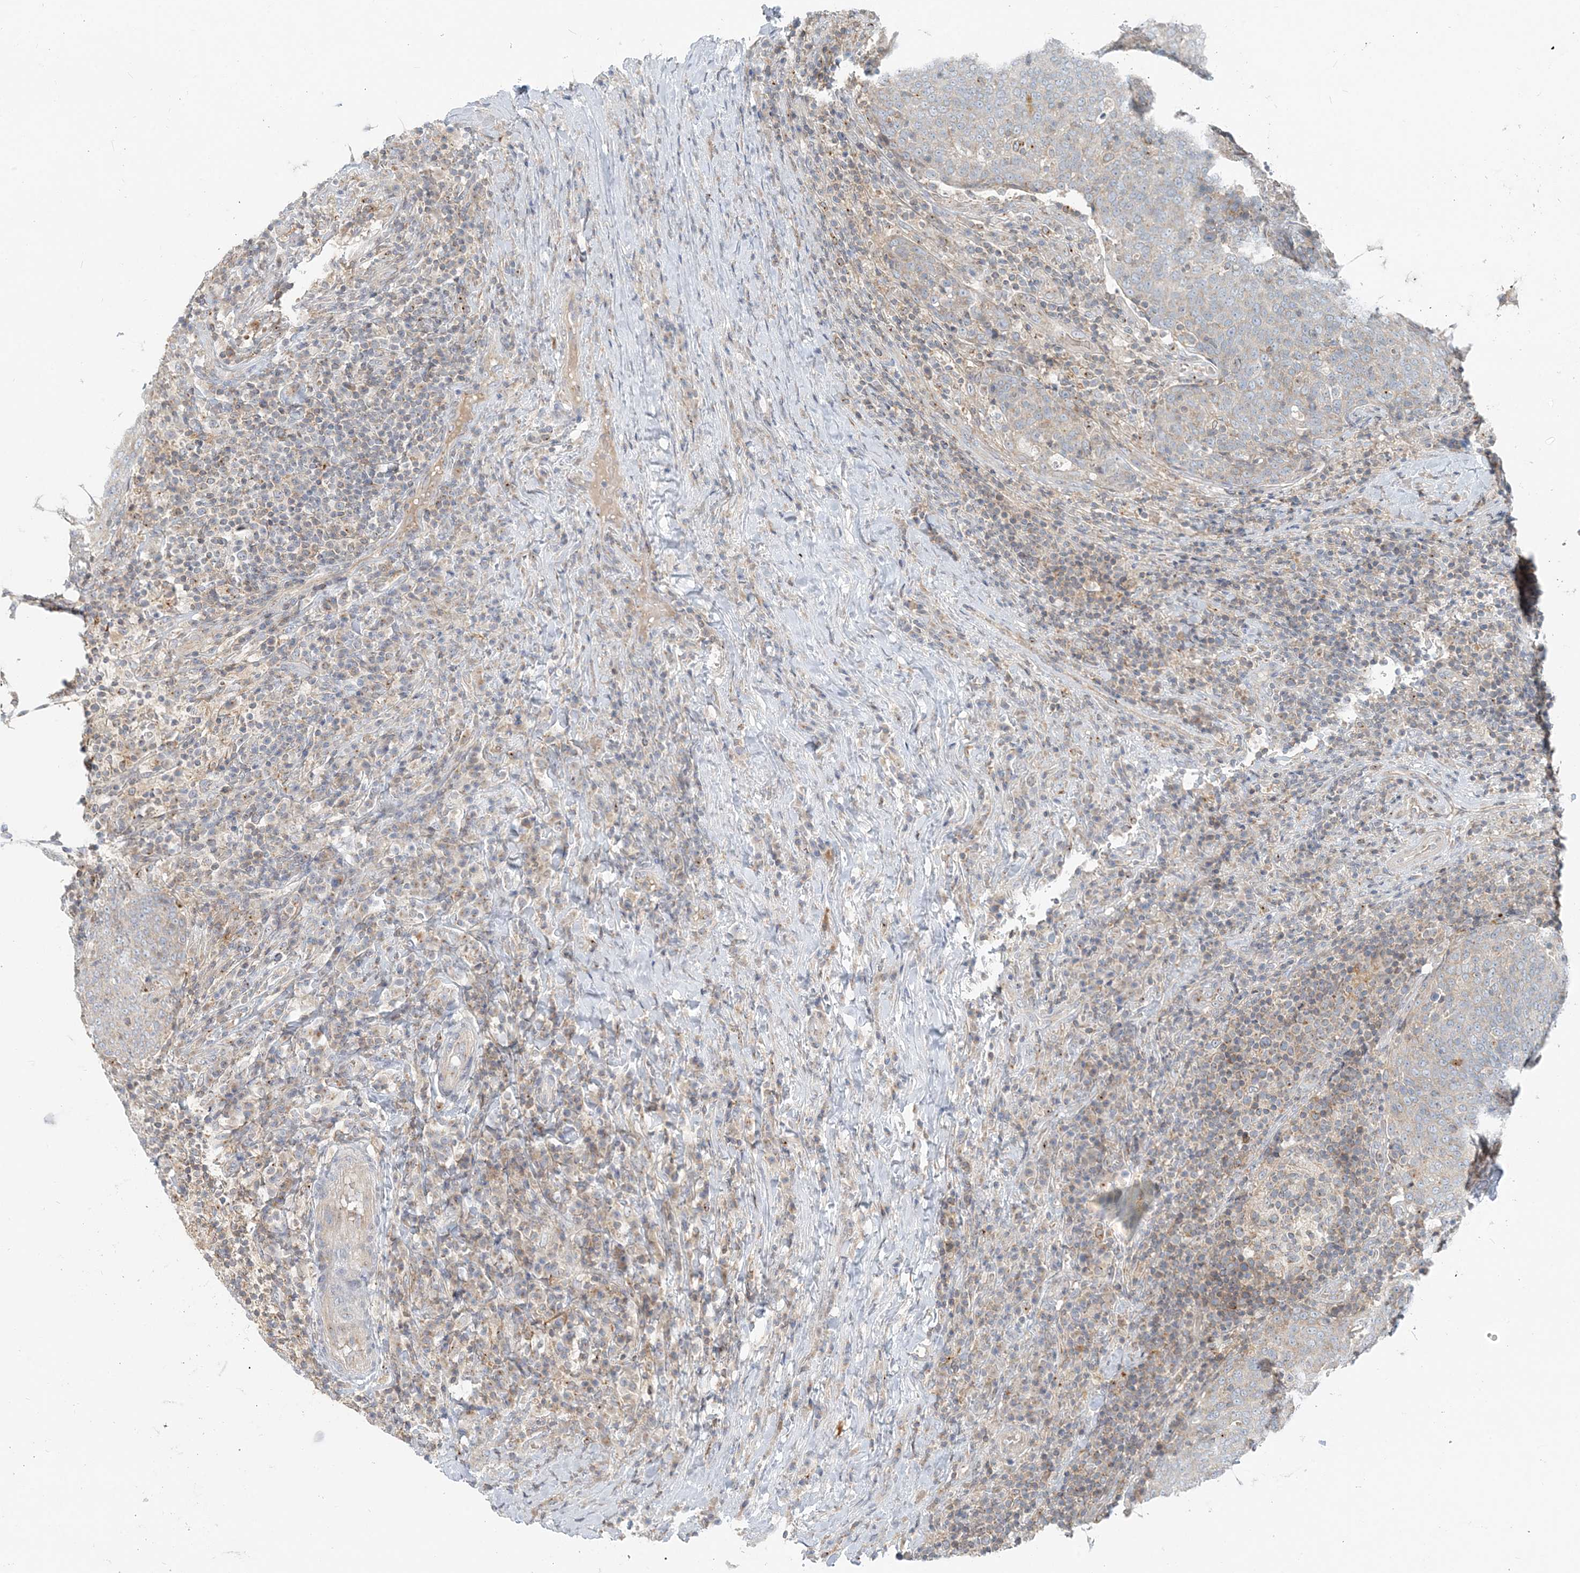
{"staining": {"intensity": "weak", "quantity": "<25%", "location": "cytoplasmic/membranous"}, "tissue": "head and neck cancer", "cell_type": "Tumor cells", "image_type": "cancer", "snomed": [{"axis": "morphology", "description": "Squamous cell carcinoma, NOS"}, {"axis": "morphology", "description": "Squamous cell carcinoma, metastatic, NOS"}, {"axis": "topography", "description": "Lymph node"}, {"axis": "topography", "description": "Head-Neck"}], "caption": "Immunohistochemistry image of neoplastic tissue: head and neck cancer (squamous cell carcinoma) stained with DAB (3,3'-diaminobenzidine) reveals no significant protein positivity in tumor cells.", "gene": "NAA11", "patient": {"sex": "male", "age": 62}}